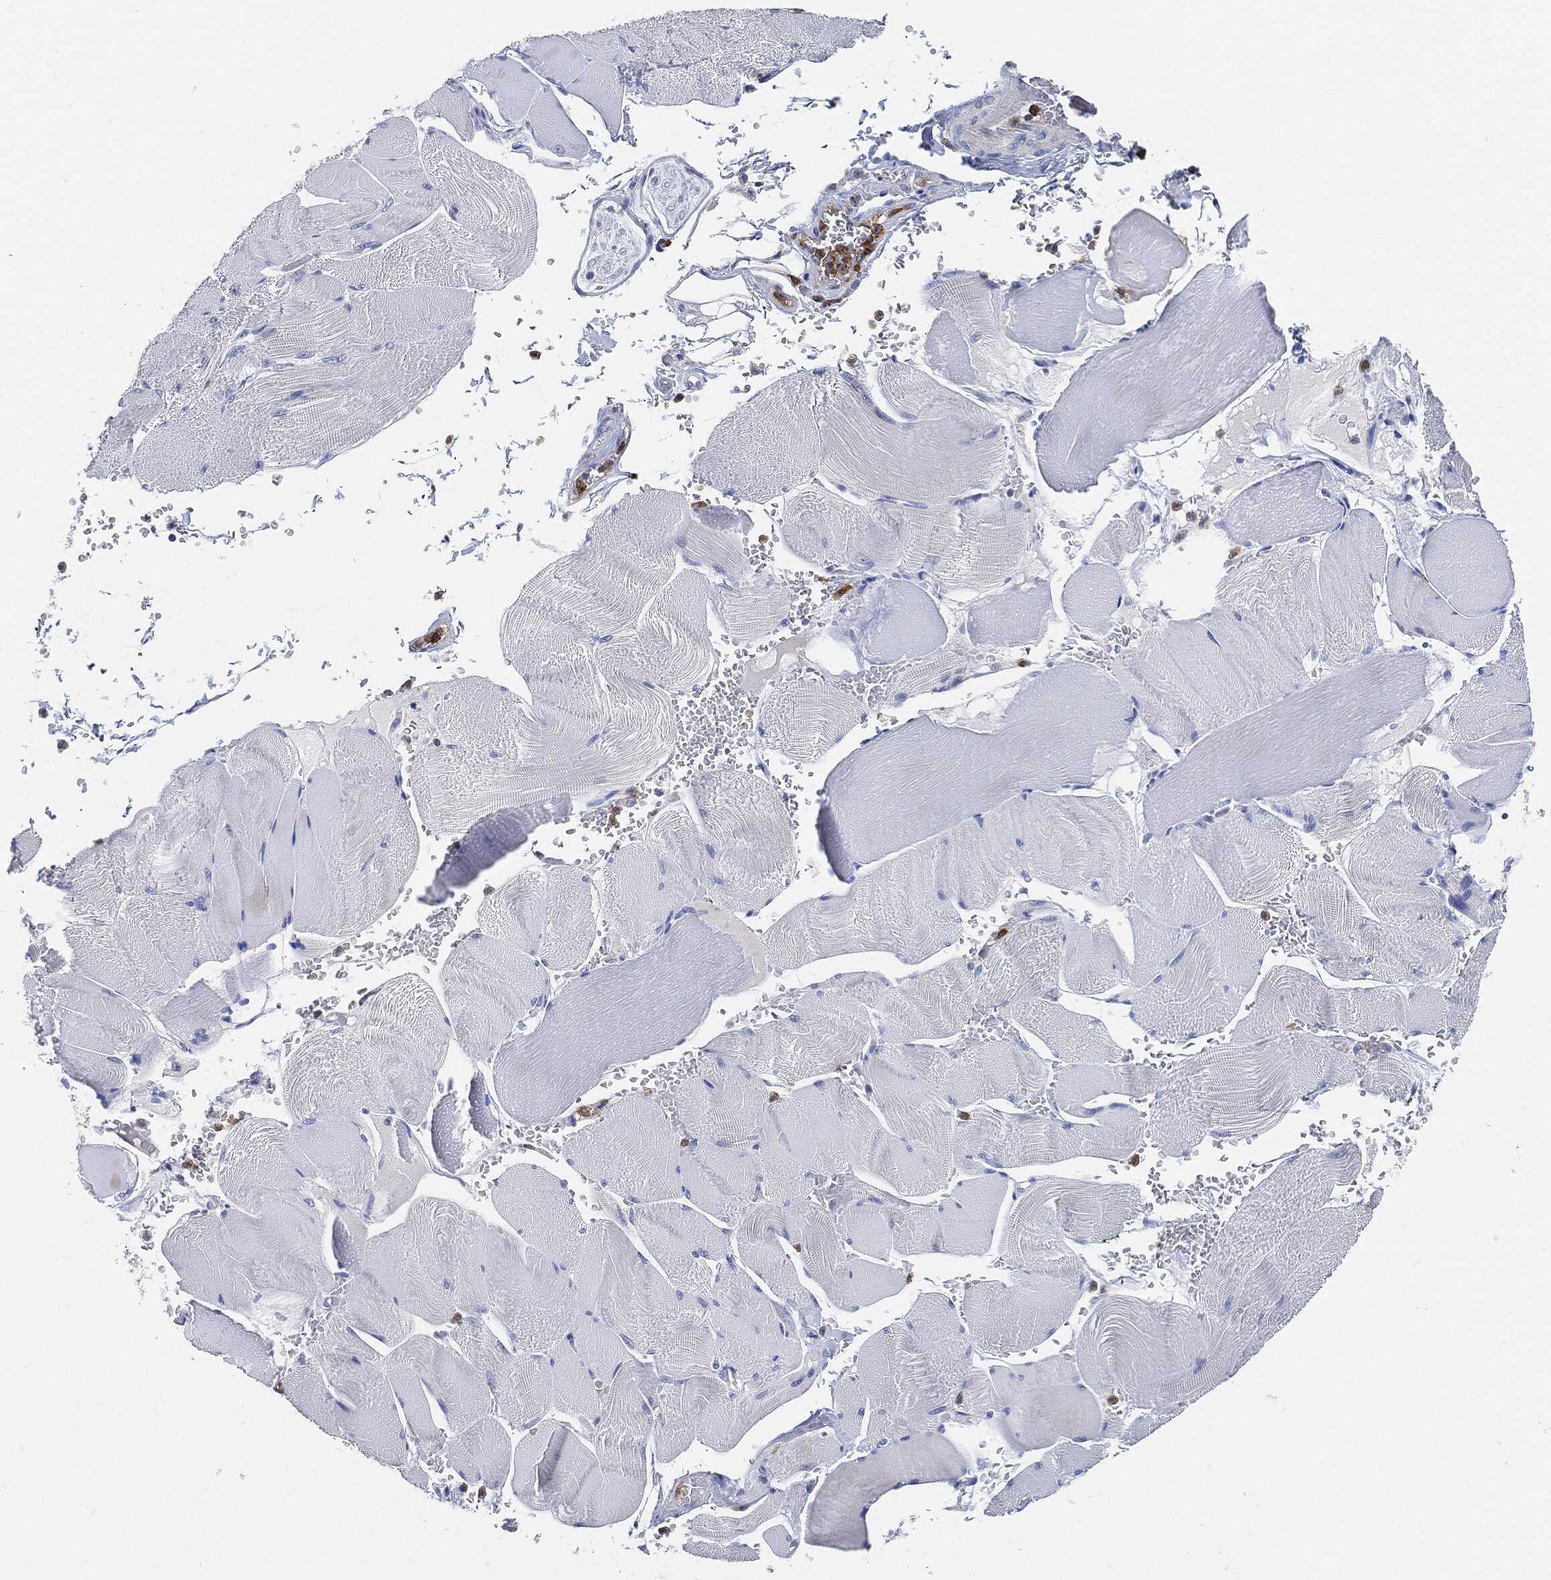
{"staining": {"intensity": "negative", "quantity": "none", "location": "none"}, "tissue": "skeletal muscle", "cell_type": "Myocytes", "image_type": "normal", "snomed": [{"axis": "morphology", "description": "Normal tissue, NOS"}, {"axis": "topography", "description": "Skeletal muscle"}], "caption": "High power microscopy histopathology image of an immunohistochemistry photomicrograph of benign skeletal muscle, revealing no significant positivity in myocytes.", "gene": "VSIG4", "patient": {"sex": "male", "age": 56}}